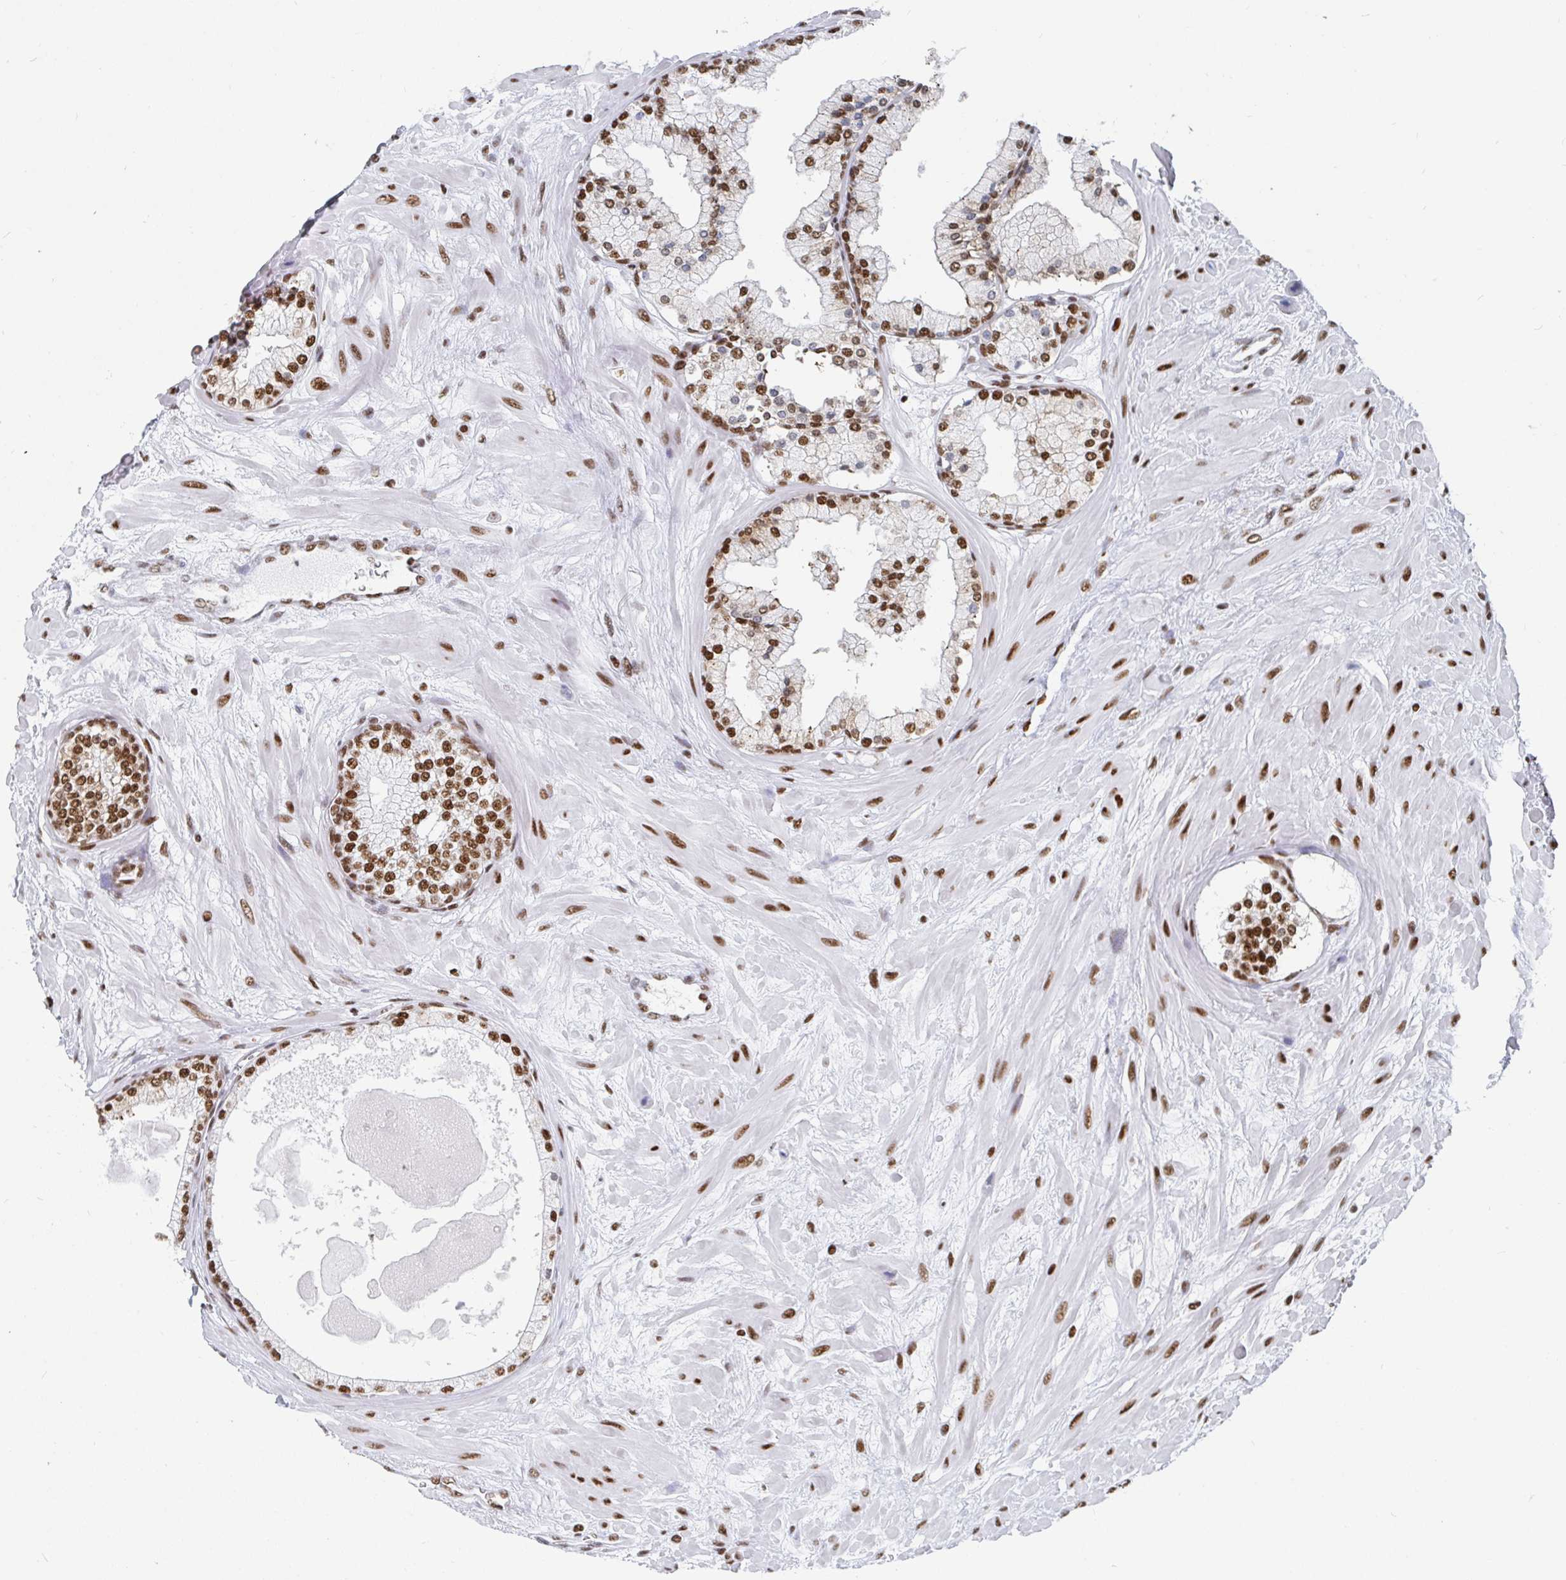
{"staining": {"intensity": "strong", "quantity": ">75%", "location": "nuclear"}, "tissue": "prostate", "cell_type": "Glandular cells", "image_type": "normal", "snomed": [{"axis": "morphology", "description": "Normal tissue, NOS"}, {"axis": "topography", "description": "Prostate"}, {"axis": "topography", "description": "Peripheral nerve tissue"}], "caption": "There is high levels of strong nuclear positivity in glandular cells of normal prostate, as demonstrated by immunohistochemical staining (brown color).", "gene": "EWSR1", "patient": {"sex": "male", "age": 61}}